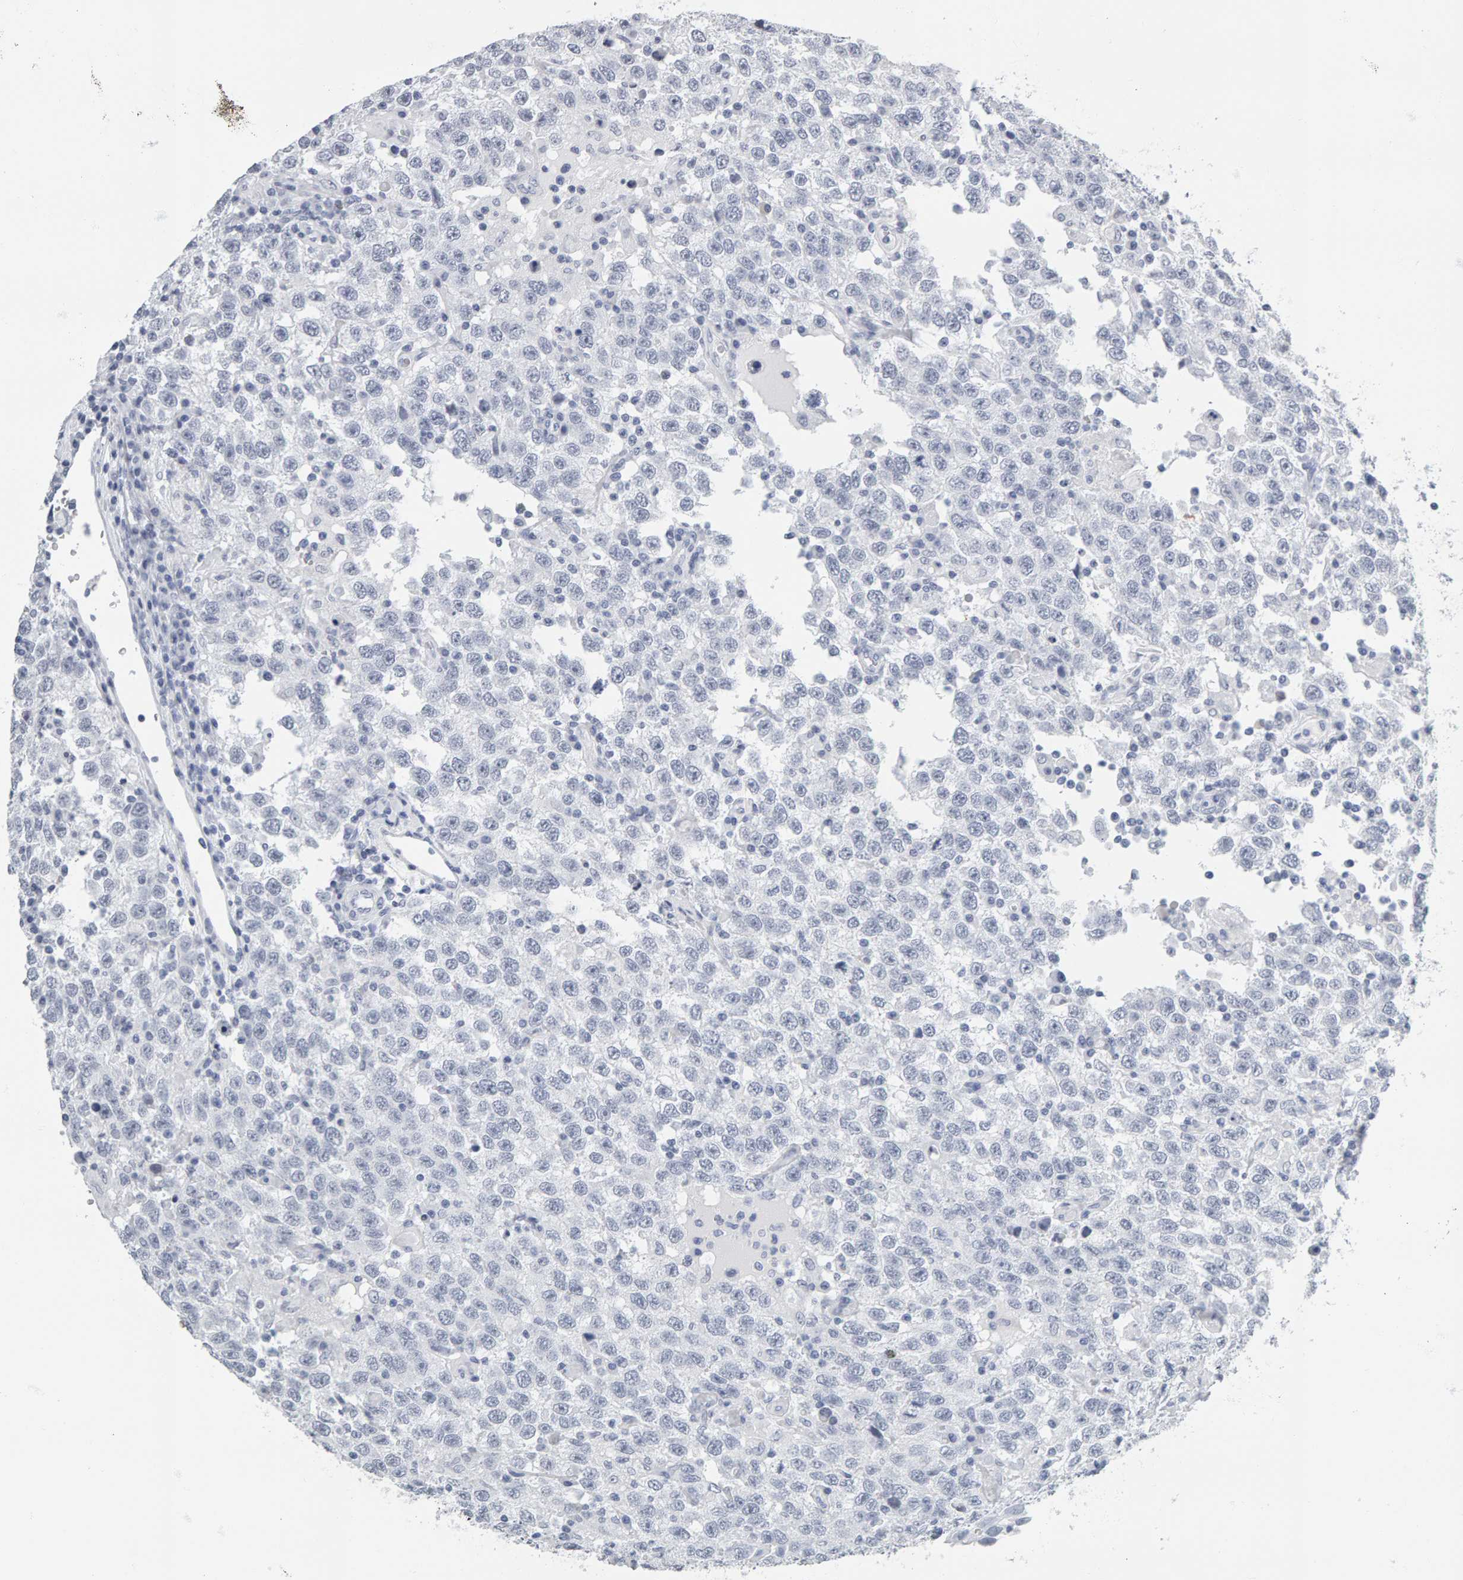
{"staining": {"intensity": "negative", "quantity": "none", "location": "none"}, "tissue": "testis cancer", "cell_type": "Tumor cells", "image_type": "cancer", "snomed": [{"axis": "morphology", "description": "Seminoma, NOS"}, {"axis": "topography", "description": "Testis"}], "caption": "A micrograph of human seminoma (testis) is negative for staining in tumor cells.", "gene": "SPACA3", "patient": {"sex": "male", "age": 41}}